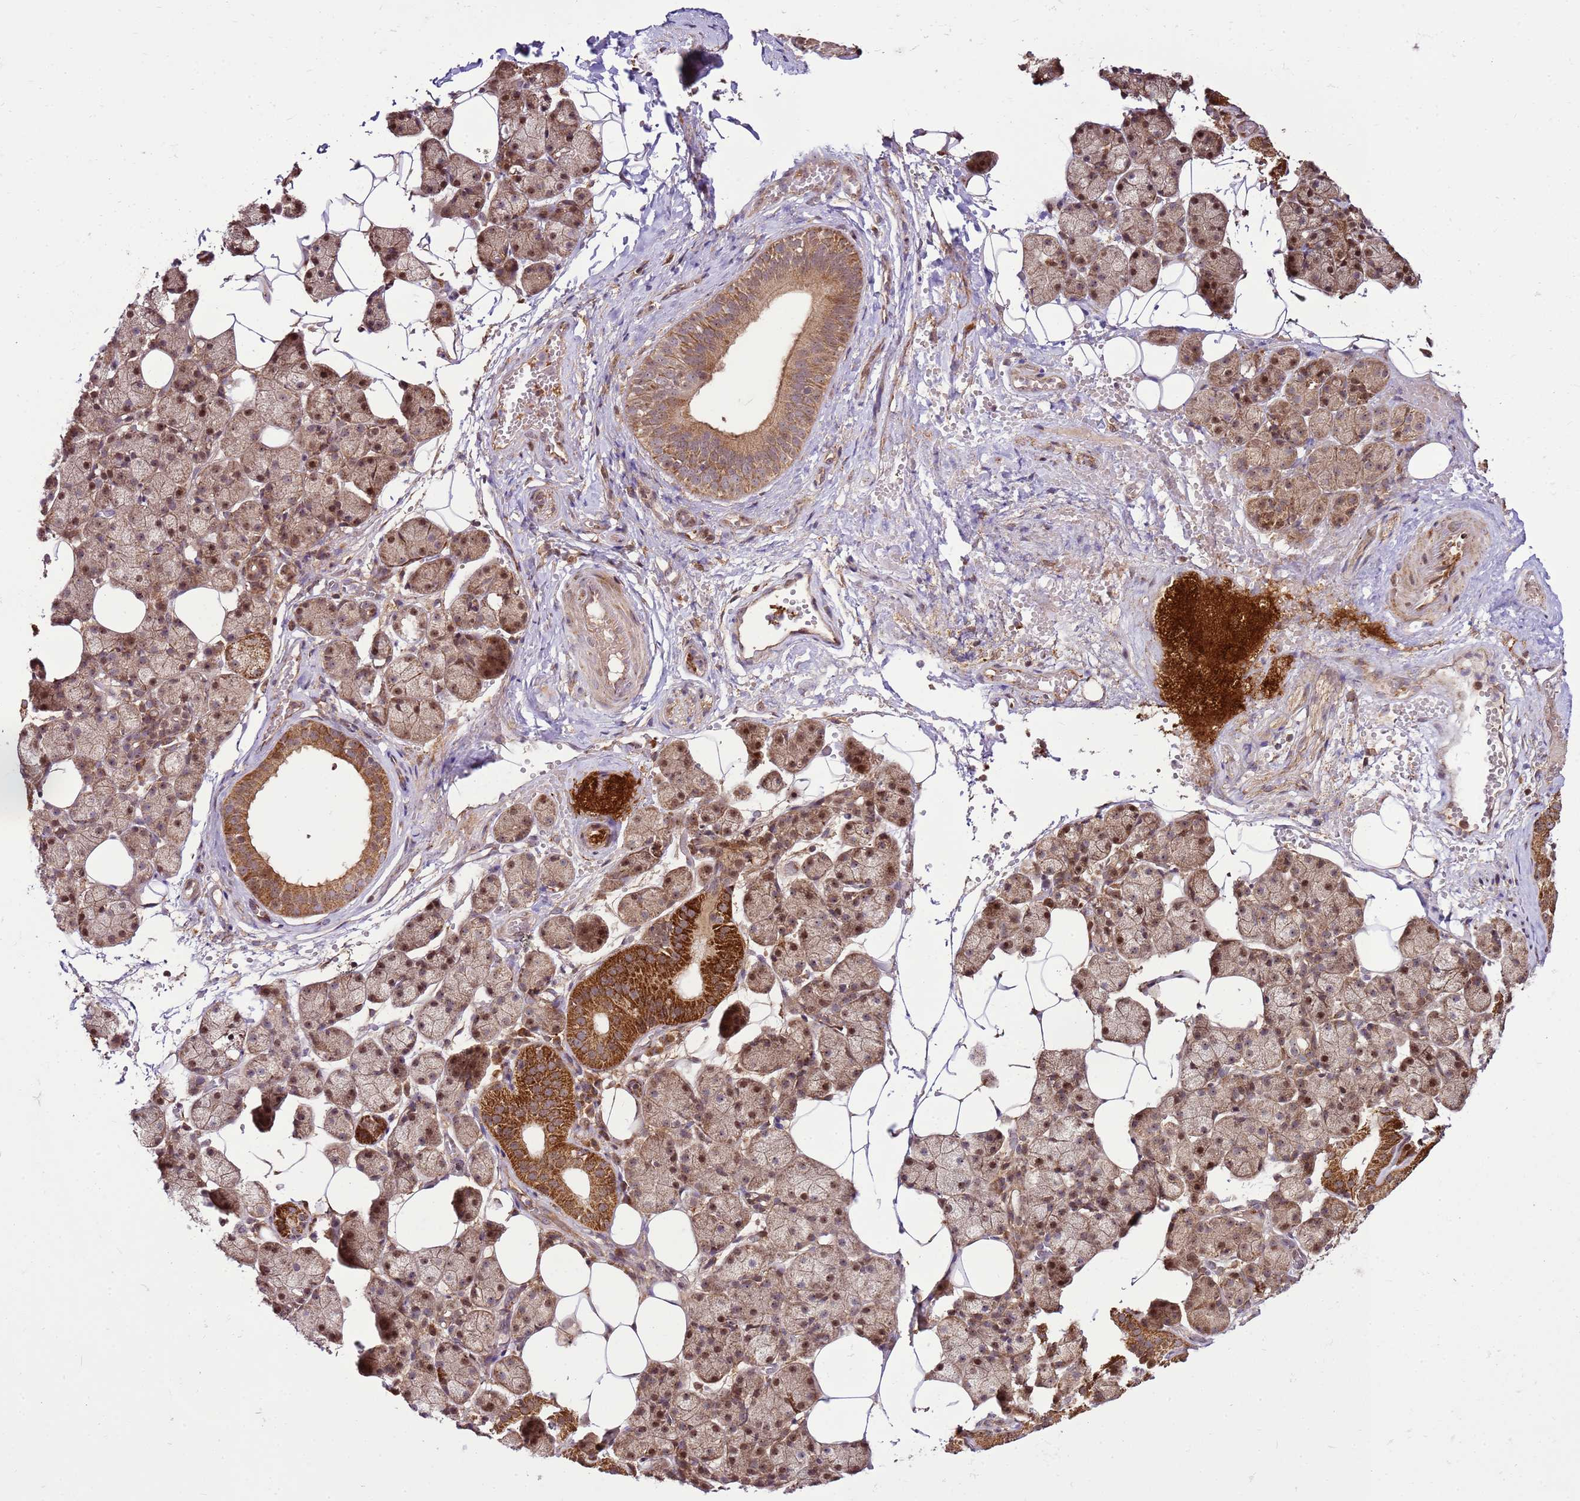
{"staining": {"intensity": "moderate", "quantity": ">75%", "location": "cytoplasmic/membranous,nuclear"}, "tissue": "salivary gland", "cell_type": "Glandular cells", "image_type": "normal", "snomed": [{"axis": "morphology", "description": "Normal tissue, NOS"}, {"axis": "topography", "description": "Salivary gland"}], "caption": "Brown immunohistochemical staining in unremarkable human salivary gland reveals moderate cytoplasmic/membranous,nuclear staining in about >75% of glandular cells.", "gene": "RASA3", "patient": {"sex": "female", "age": 33}}